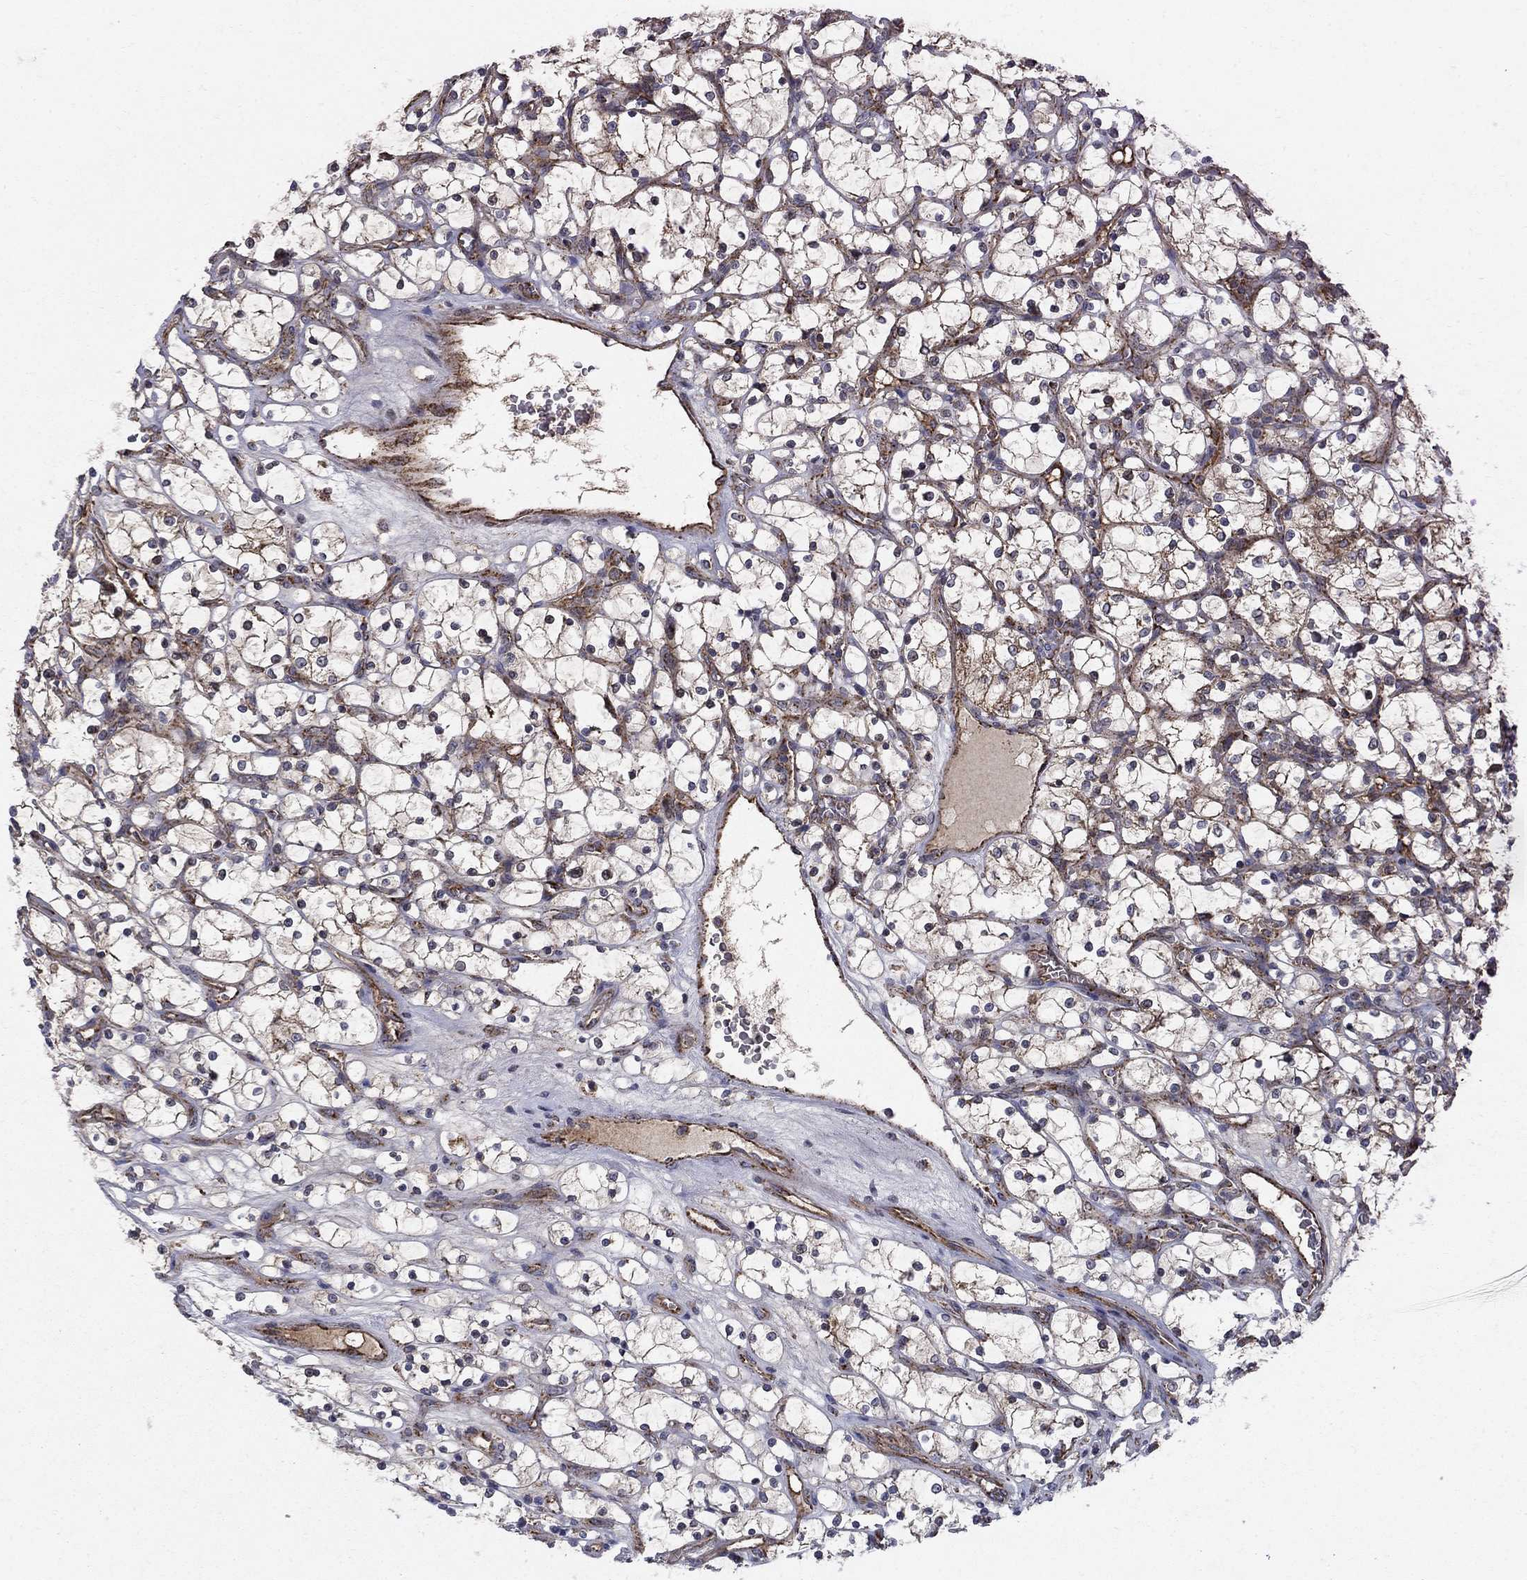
{"staining": {"intensity": "moderate", "quantity": "25%-75%", "location": "cytoplasmic/membranous"}, "tissue": "renal cancer", "cell_type": "Tumor cells", "image_type": "cancer", "snomed": [{"axis": "morphology", "description": "Adenocarcinoma, NOS"}, {"axis": "topography", "description": "Kidney"}], "caption": "Protein analysis of renal cancer (adenocarcinoma) tissue shows moderate cytoplasmic/membranous staining in approximately 25%-75% of tumor cells.", "gene": "NDUFS8", "patient": {"sex": "female", "age": 69}}